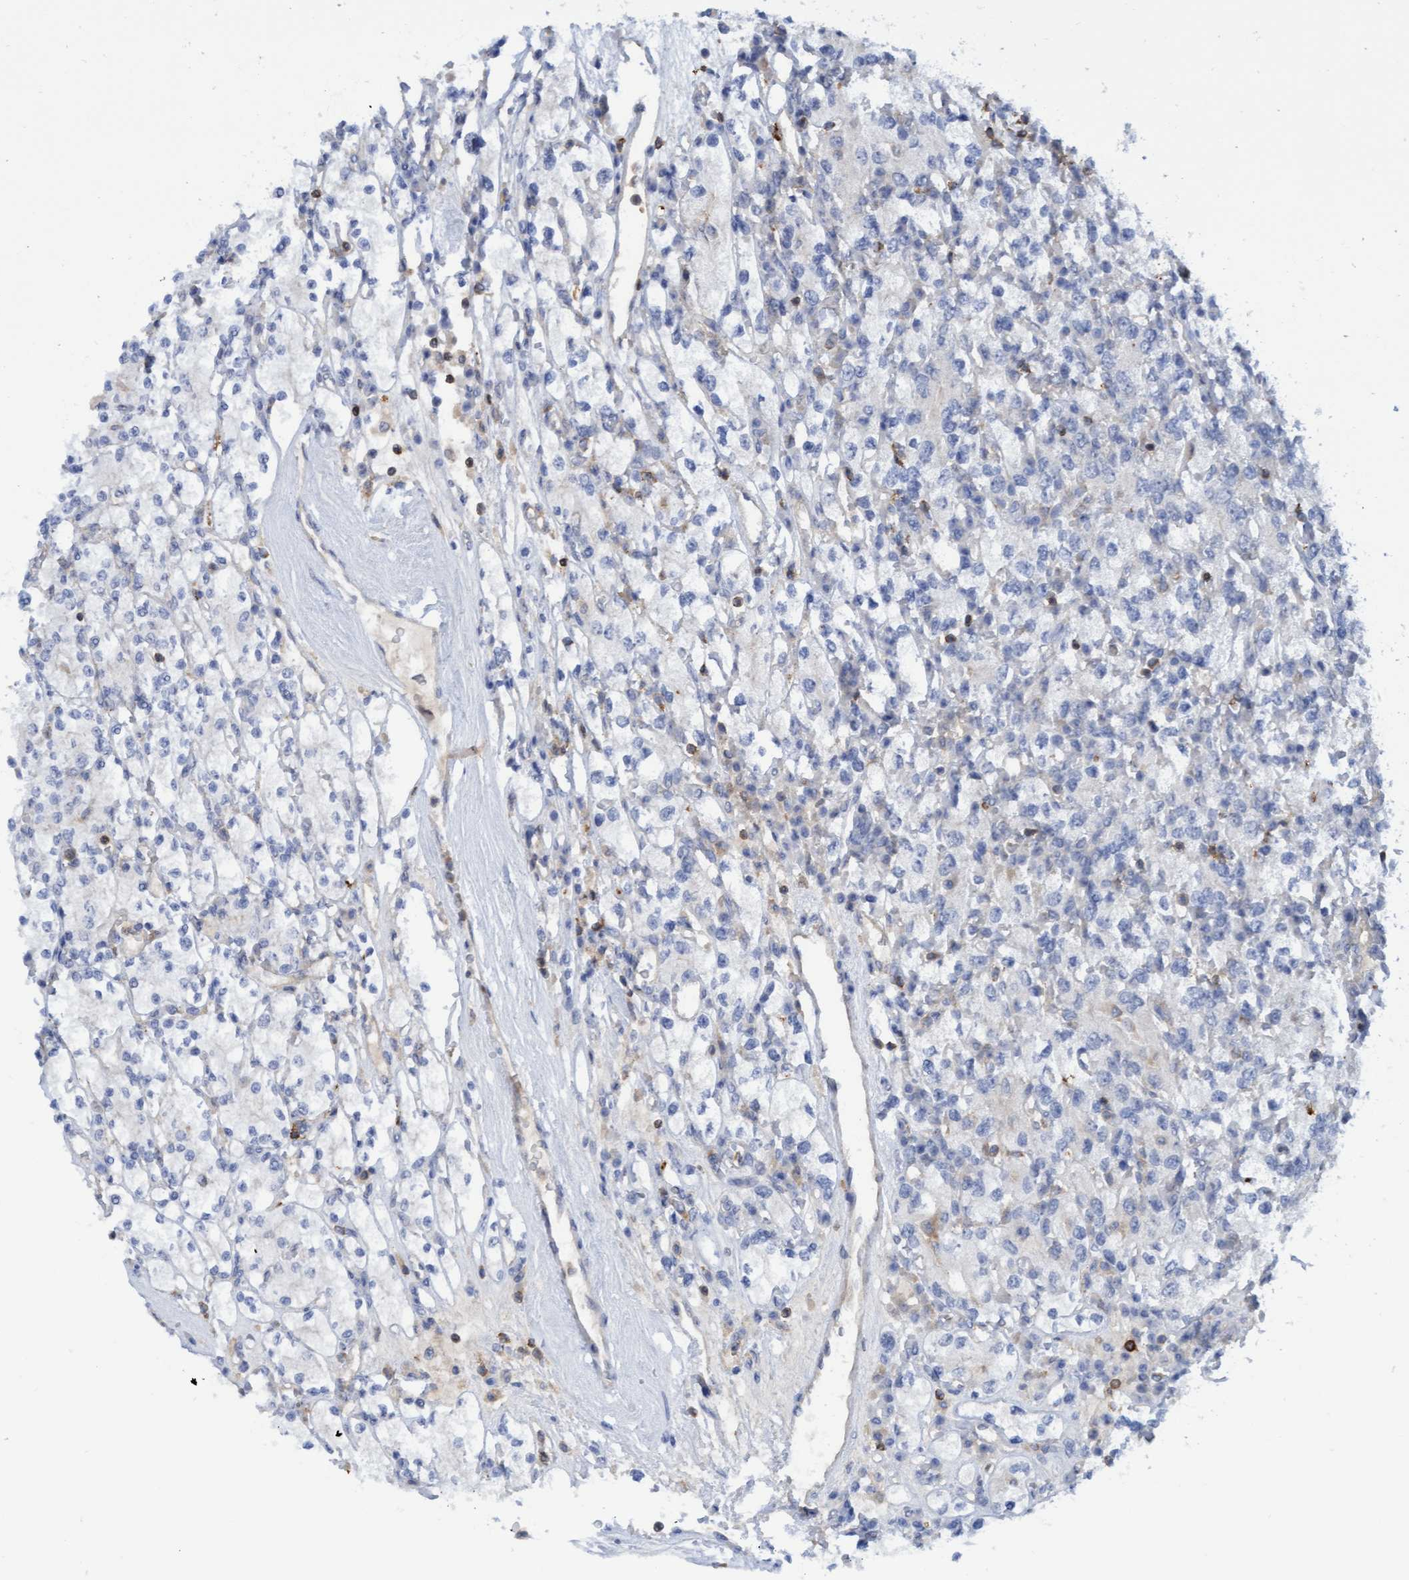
{"staining": {"intensity": "negative", "quantity": "none", "location": "none"}, "tissue": "renal cancer", "cell_type": "Tumor cells", "image_type": "cancer", "snomed": [{"axis": "morphology", "description": "Adenocarcinoma, NOS"}, {"axis": "topography", "description": "Kidney"}], "caption": "Tumor cells are negative for protein expression in human renal cancer (adenocarcinoma).", "gene": "FNBP1", "patient": {"sex": "male", "age": 77}}